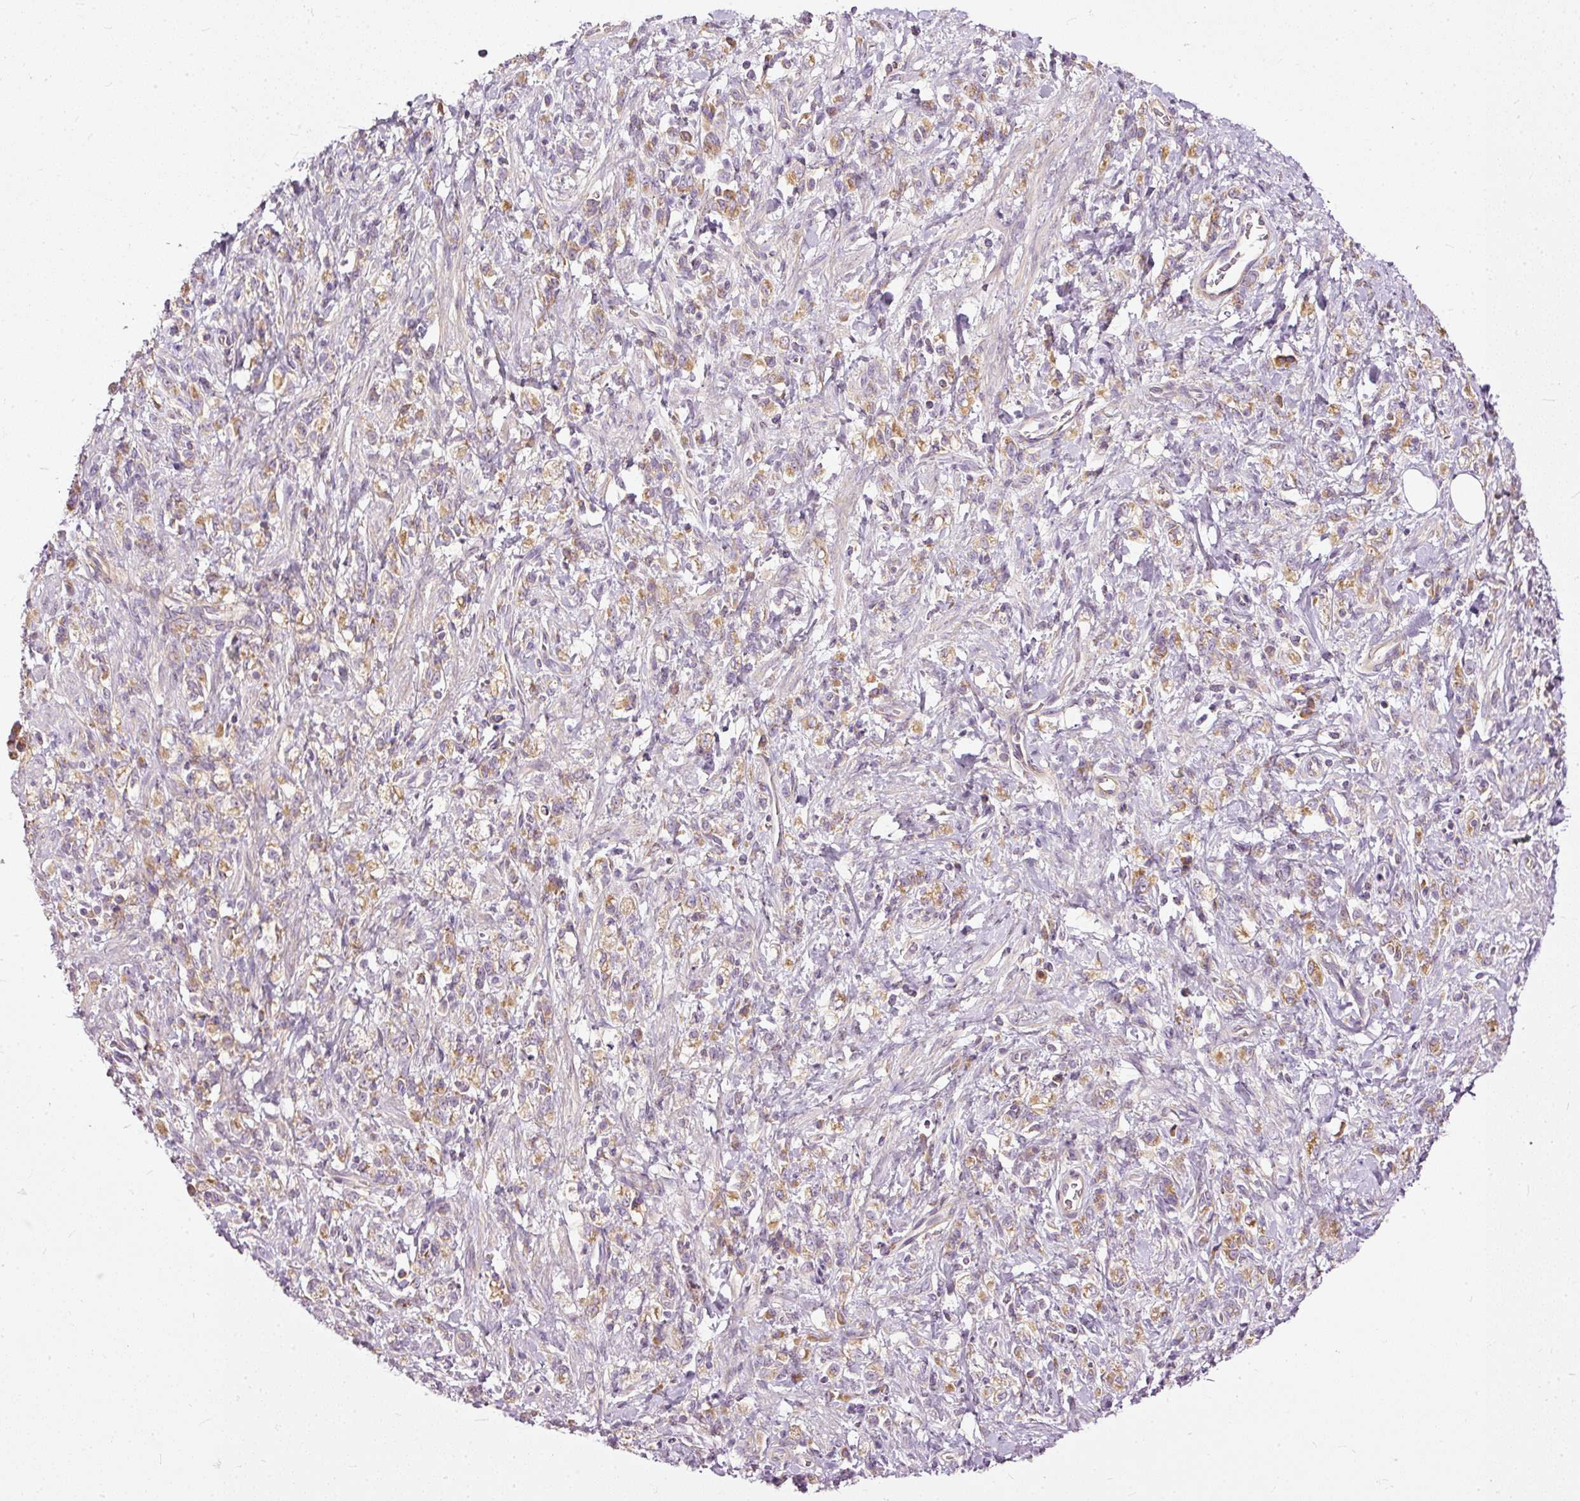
{"staining": {"intensity": "moderate", "quantity": ">75%", "location": "cytoplasmic/membranous"}, "tissue": "stomach cancer", "cell_type": "Tumor cells", "image_type": "cancer", "snomed": [{"axis": "morphology", "description": "Adenocarcinoma, NOS"}, {"axis": "topography", "description": "Stomach"}], "caption": "Stomach adenocarcinoma stained for a protein (brown) exhibits moderate cytoplasmic/membranous positive expression in about >75% of tumor cells.", "gene": "PAQR9", "patient": {"sex": "male", "age": 77}}